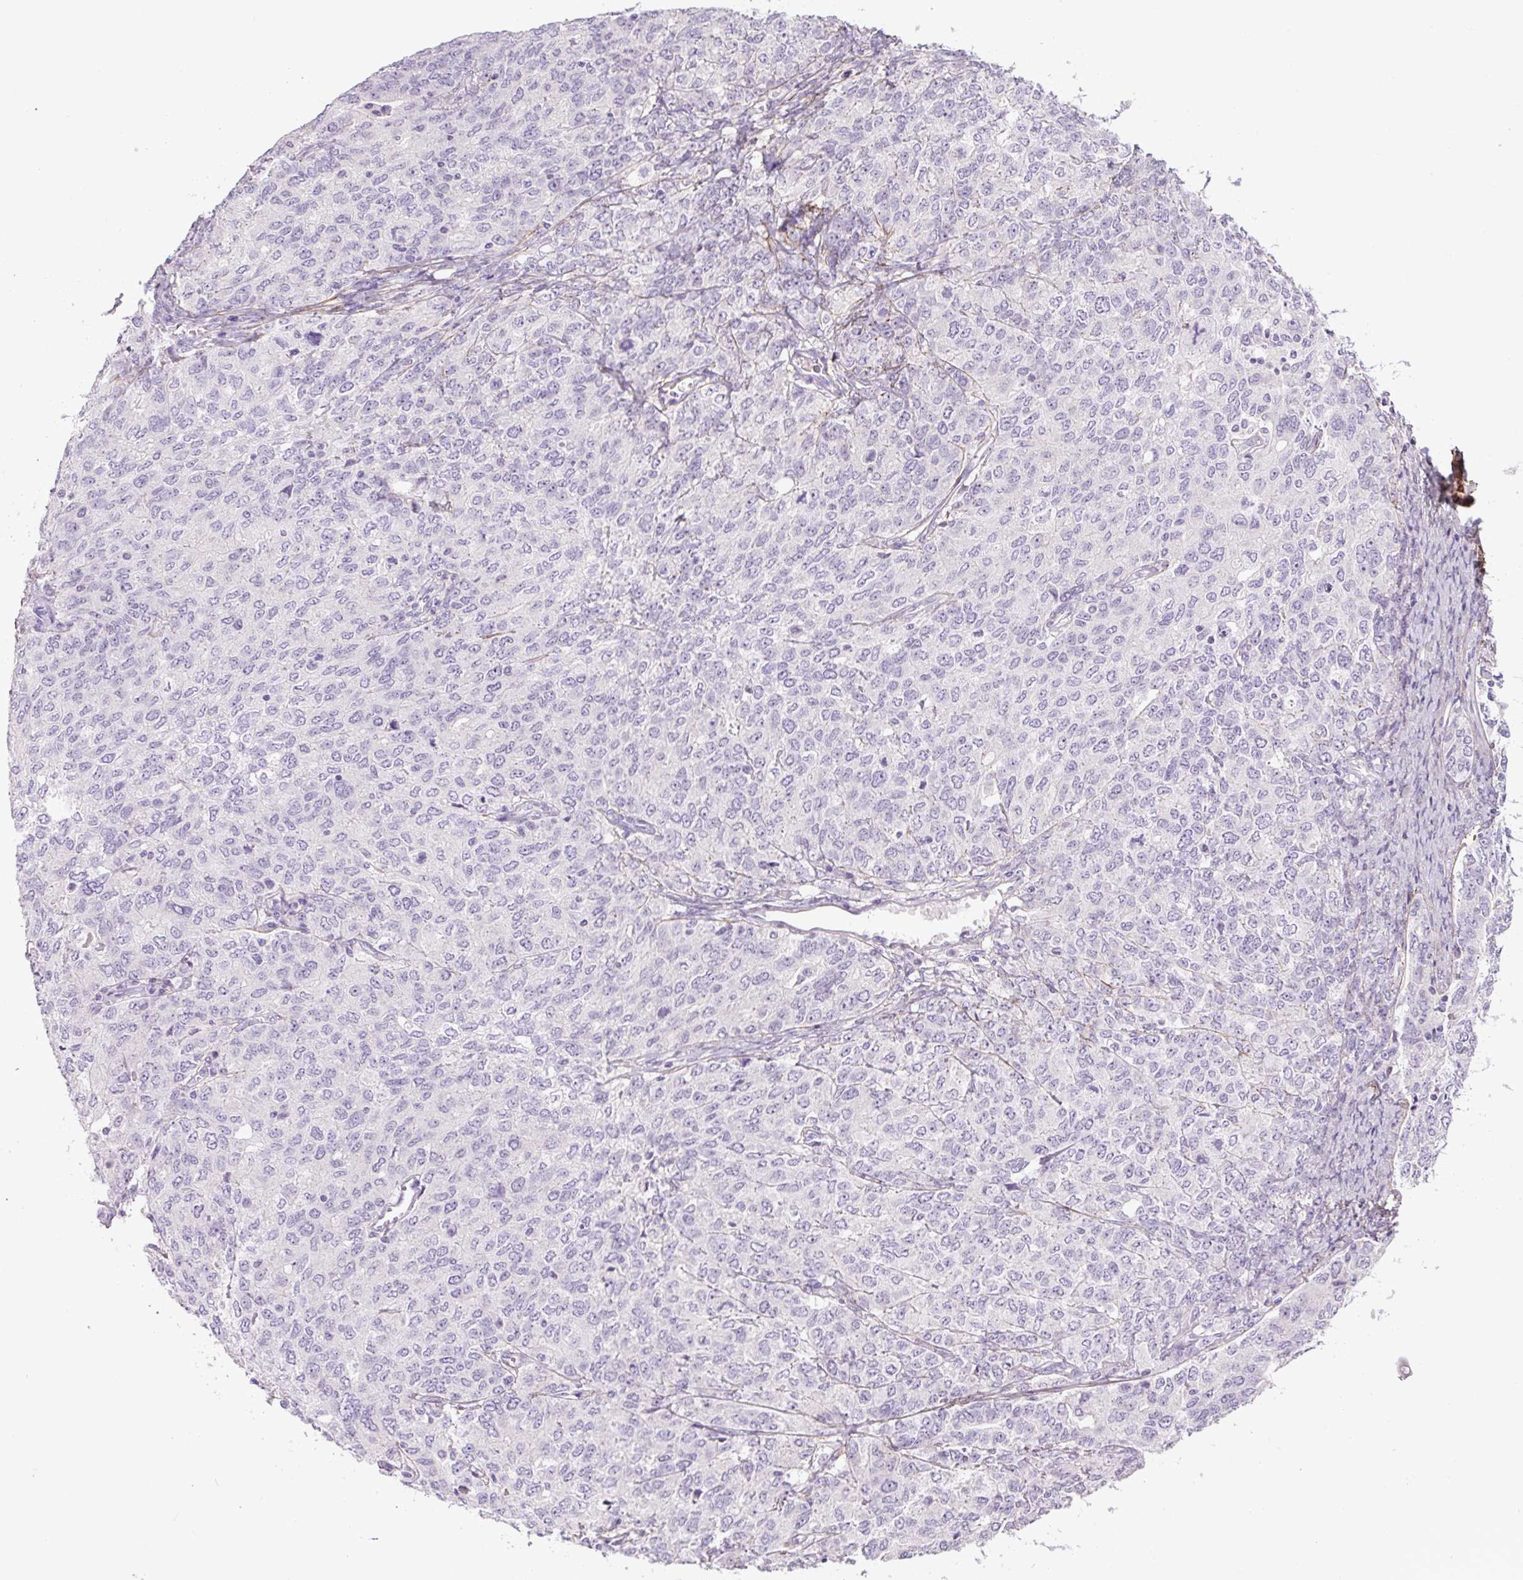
{"staining": {"intensity": "negative", "quantity": "none", "location": "none"}, "tissue": "ovarian cancer", "cell_type": "Tumor cells", "image_type": "cancer", "snomed": [{"axis": "morphology", "description": "Carcinoma, endometroid"}, {"axis": "topography", "description": "Ovary"}], "caption": "This is an immunohistochemistry (IHC) photomicrograph of ovarian cancer (endometroid carcinoma). There is no positivity in tumor cells.", "gene": "FBN1", "patient": {"sex": "female", "age": 62}}